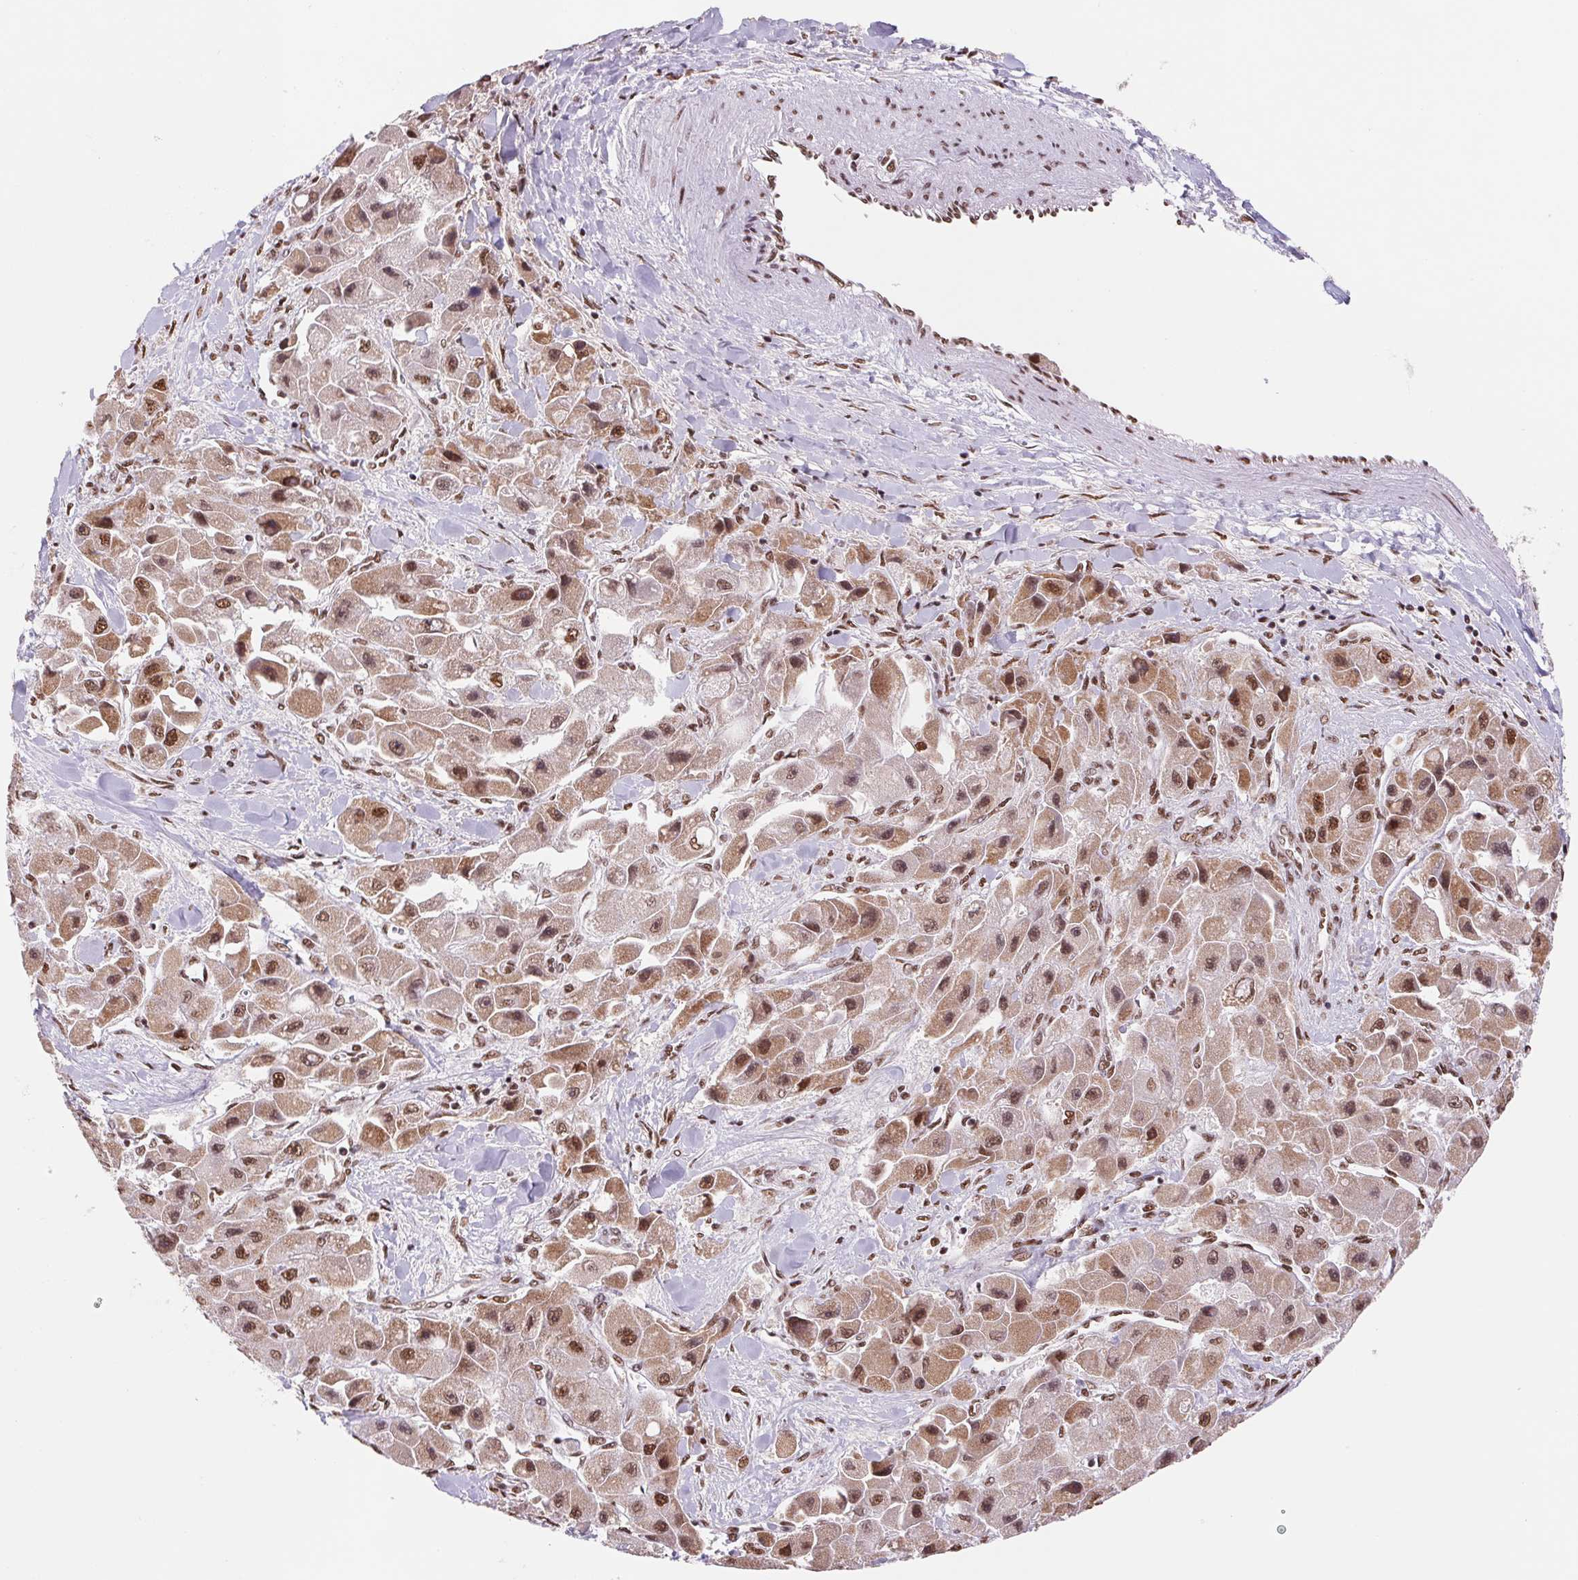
{"staining": {"intensity": "moderate", "quantity": ">75%", "location": "cytoplasmic/membranous,nuclear"}, "tissue": "liver cancer", "cell_type": "Tumor cells", "image_type": "cancer", "snomed": [{"axis": "morphology", "description": "Carcinoma, Hepatocellular, NOS"}, {"axis": "topography", "description": "Liver"}], "caption": "A medium amount of moderate cytoplasmic/membranous and nuclear staining is seen in approximately >75% of tumor cells in liver cancer (hepatocellular carcinoma) tissue. (brown staining indicates protein expression, while blue staining denotes nuclei).", "gene": "SNRPG", "patient": {"sex": "male", "age": 24}}